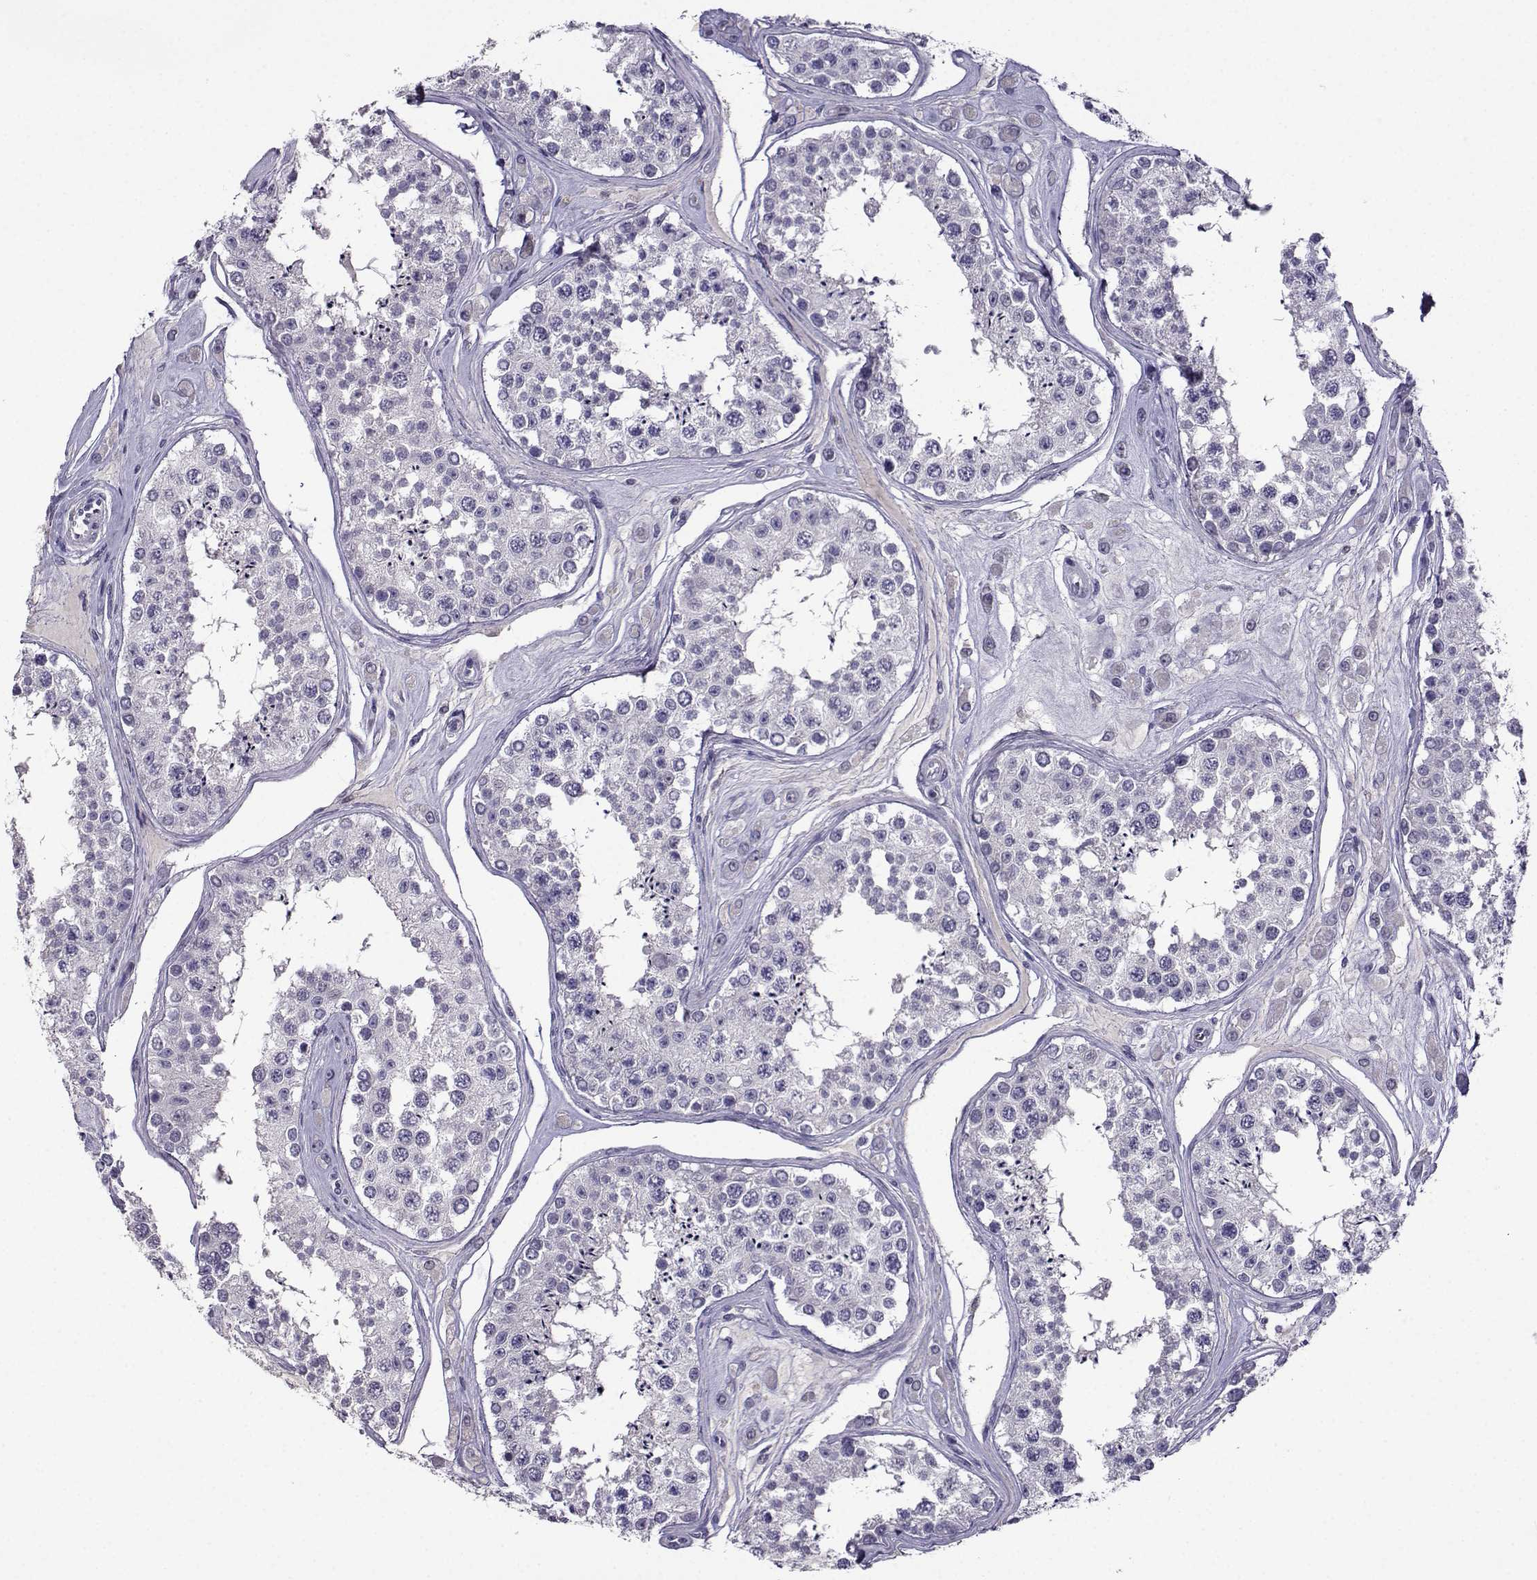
{"staining": {"intensity": "negative", "quantity": "none", "location": "none"}, "tissue": "testis", "cell_type": "Cells in seminiferous ducts", "image_type": "normal", "snomed": [{"axis": "morphology", "description": "Normal tissue, NOS"}, {"axis": "topography", "description": "Testis"}], "caption": "IHC image of normal testis: human testis stained with DAB demonstrates no significant protein staining in cells in seminiferous ducts. (DAB (3,3'-diaminobenzidine) immunohistochemistry (IHC) with hematoxylin counter stain).", "gene": "CRYBB1", "patient": {"sex": "male", "age": 25}}